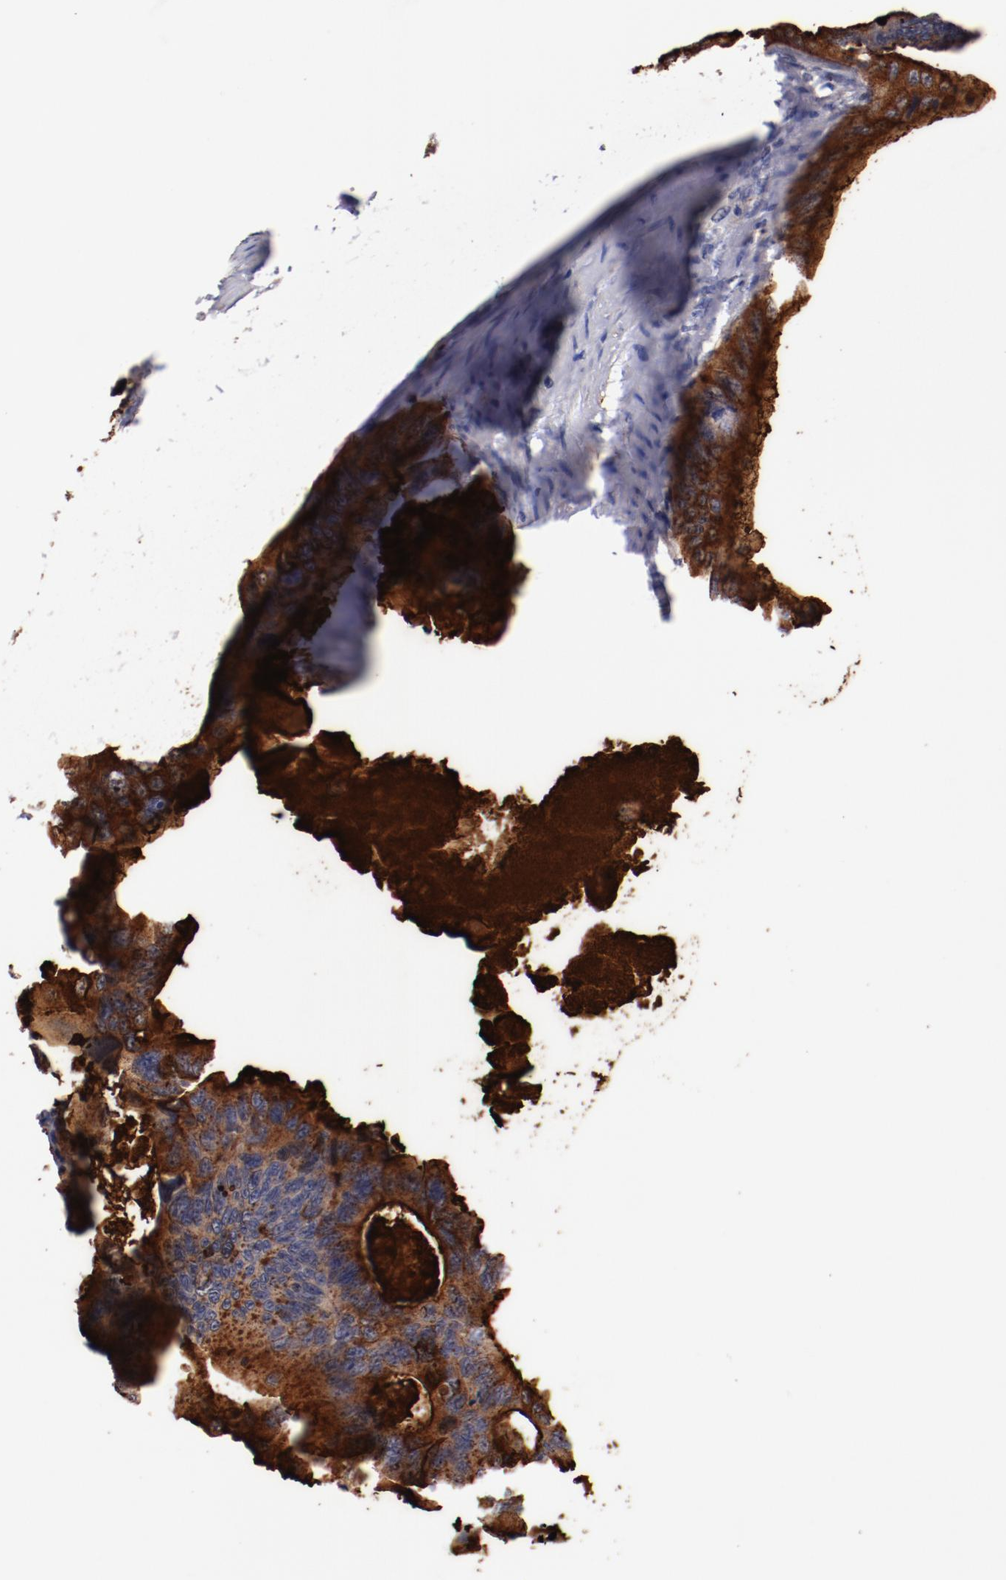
{"staining": {"intensity": "strong", "quantity": ">75%", "location": "cytoplasmic/membranous"}, "tissue": "colorectal cancer", "cell_type": "Tumor cells", "image_type": "cancer", "snomed": [{"axis": "morphology", "description": "Adenocarcinoma, NOS"}, {"axis": "topography", "description": "Colon"}], "caption": "Approximately >75% of tumor cells in human colorectal cancer (adenocarcinoma) exhibit strong cytoplasmic/membranous protein staining as visualized by brown immunohistochemical staining.", "gene": "SYP", "patient": {"sex": "female", "age": 55}}